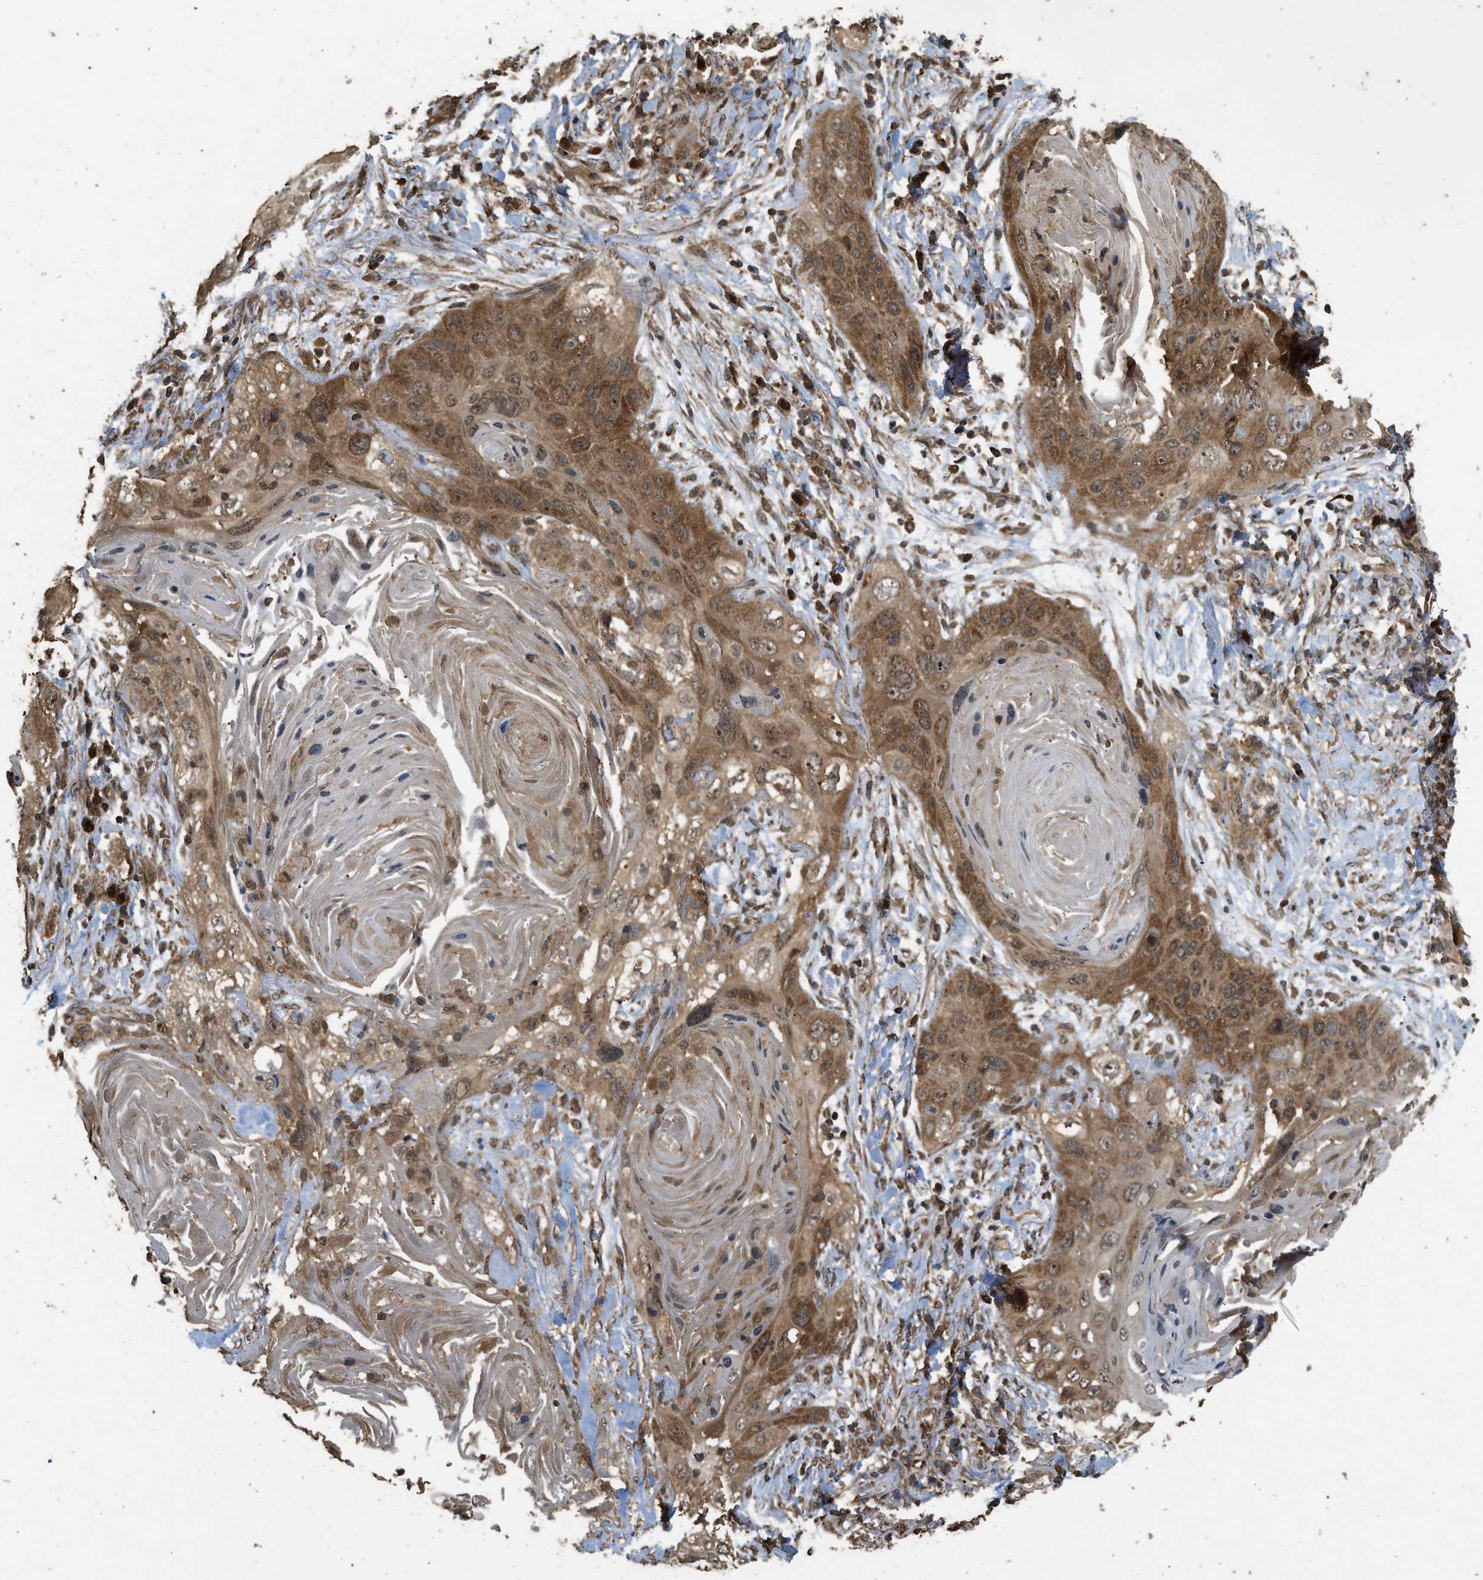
{"staining": {"intensity": "moderate", "quantity": ">75%", "location": "cytoplasmic/membranous,nuclear"}, "tissue": "lung cancer", "cell_type": "Tumor cells", "image_type": "cancer", "snomed": [{"axis": "morphology", "description": "Squamous cell carcinoma, NOS"}, {"axis": "topography", "description": "Lung"}], "caption": "A photomicrograph of squamous cell carcinoma (lung) stained for a protein shows moderate cytoplasmic/membranous and nuclear brown staining in tumor cells.", "gene": "CTPS1", "patient": {"sex": "female", "age": 67}}